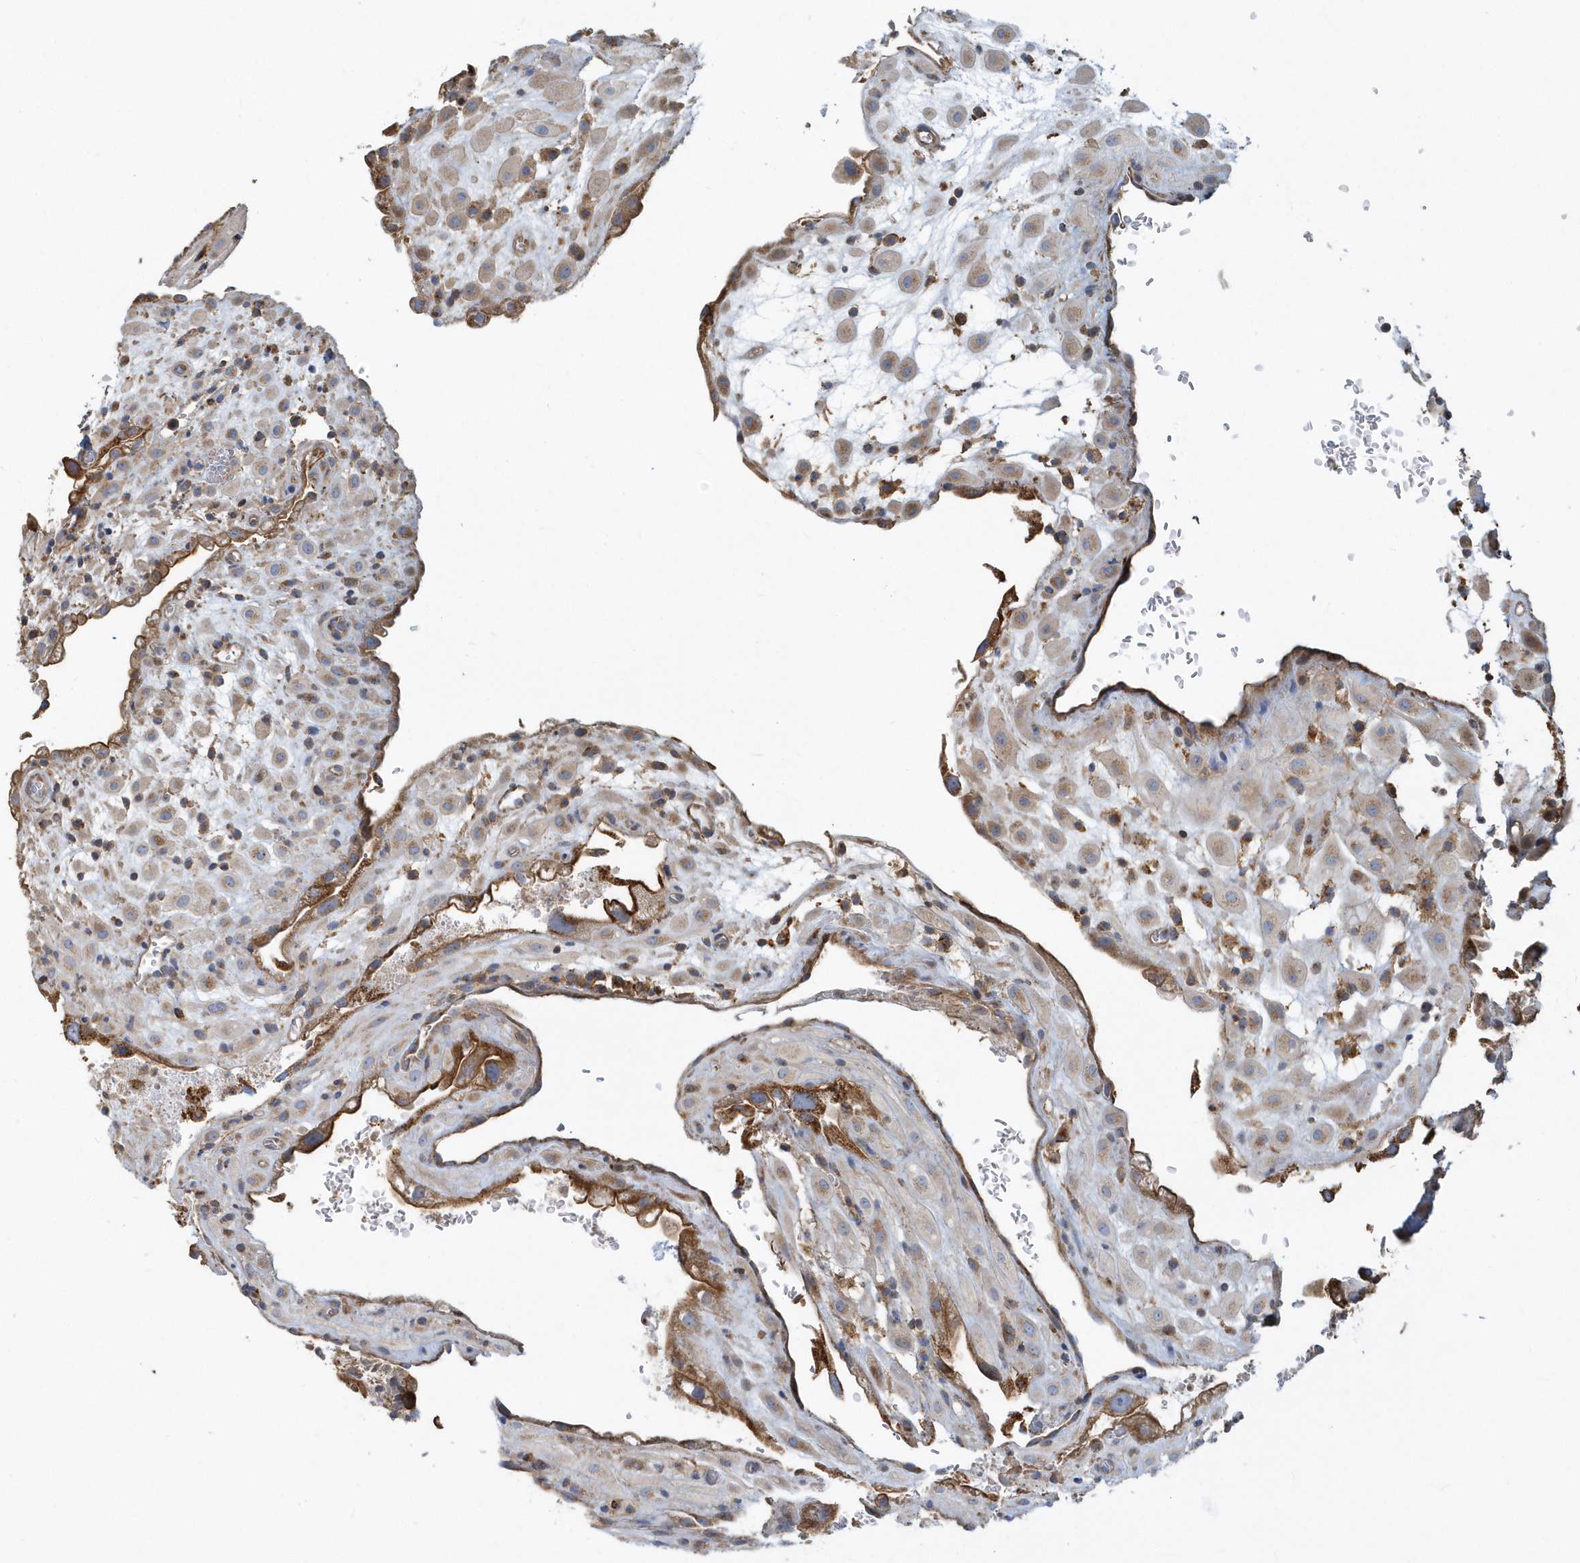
{"staining": {"intensity": "weak", "quantity": "25%-75%", "location": "cytoplasmic/membranous"}, "tissue": "placenta", "cell_type": "Decidual cells", "image_type": "normal", "snomed": [{"axis": "morphology", "description": "Normal tissue, NOS"}, {"axis": "topography", "description": "Placenta"}], "caption": "Approximately 25%-75% of decidual cells in unremarkable placenta display weak cytoplasmic/membranous protein expression as visualized by brown immunohistochemical staining.", "gene": "TRAIP", "patient": {"sex": "female", "age": 35}}